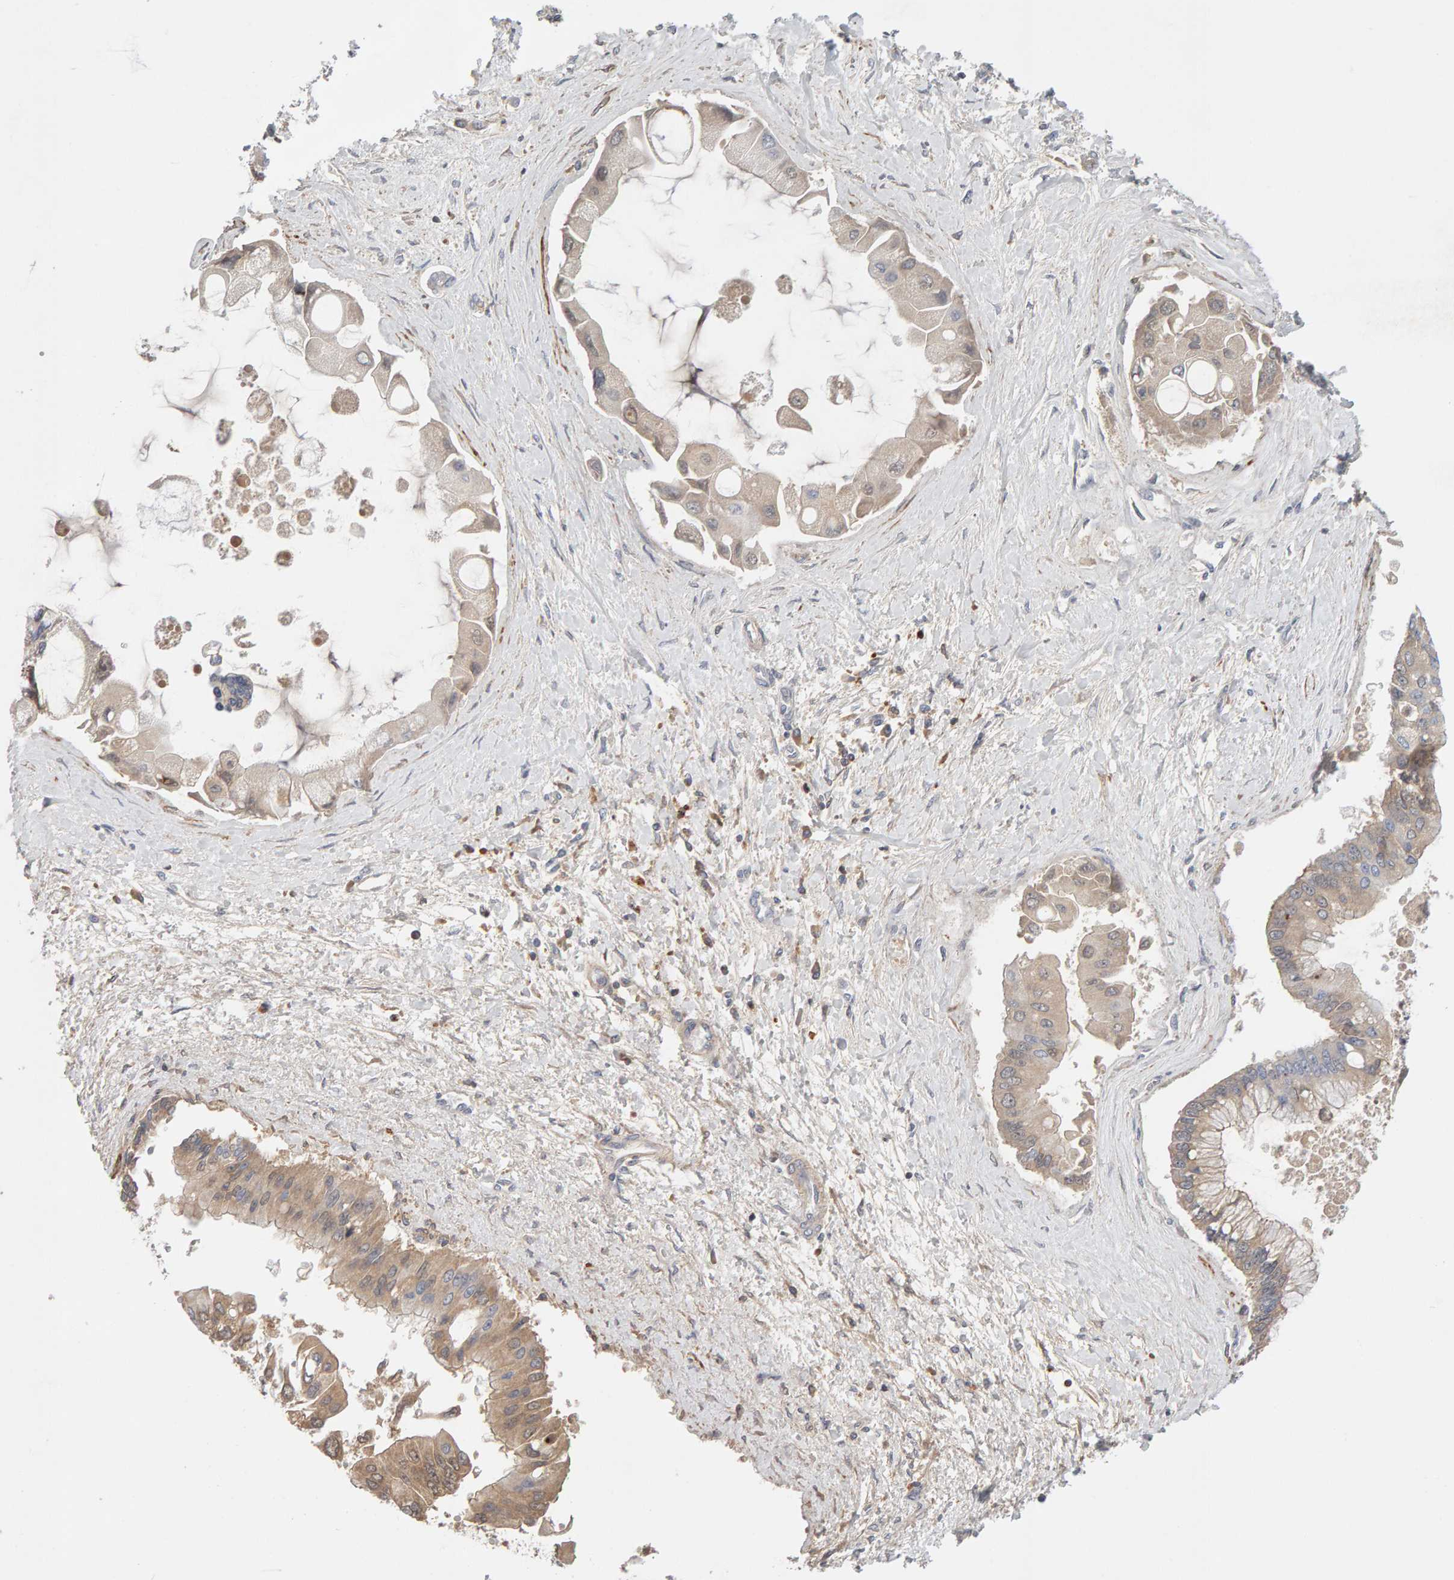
{"staining": {"intensity": "weak", "quantity": ">75%", "location": "cytoplasmic/membranous"}, "tissue": "liver cancer", "cell_type": "Tumor cells", "image_type": "cancer", "snomed": [{"axis": "morphology", "description": "Cholangiocarcinoma"}, {"axis": "topography", "description": "Liver"}], "caption": "Protein expression analysis of liver cancer exhibits weak cytoplasmic/membranous staining in approximately >75% of tumor cells.", "gene": "NUDCD1", "patient": {"sex": "male", "age": 50}}